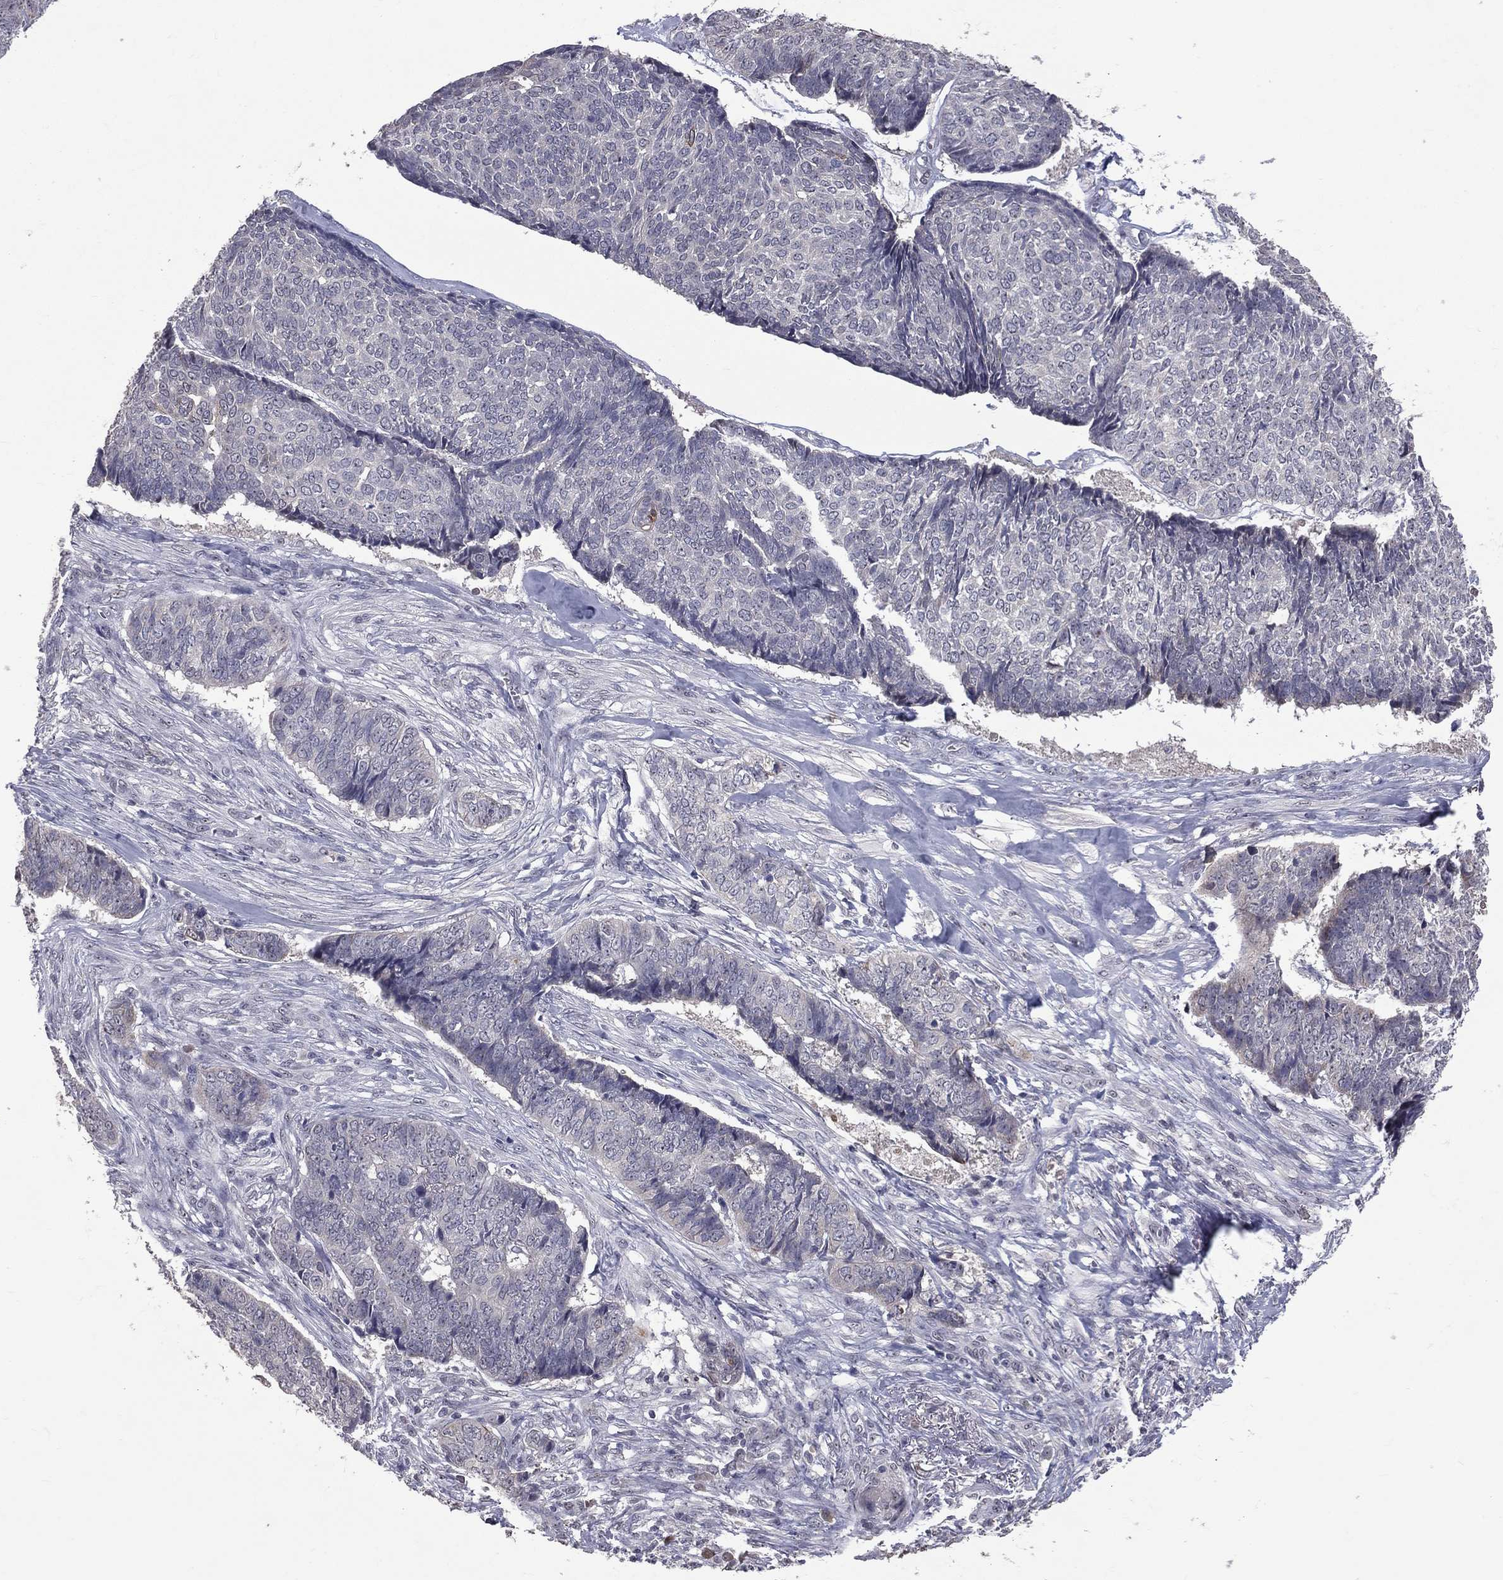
{"staining": {"intensity": "negative", "quantity": "none", "location": "none"}, "tissue": "skin cancer", "cell_type": "Tumor cells", "image_type": "cancer", "snomed": [{"axis": "morphology", "description": "Basal cell carcinoma"}, {"axis": "topography", "description": "Skin"}], "caption": "Basal cell carcinoma (skin) was stained to show a protein in brown. There is no significant positivity in tumor cells.", "gene": "DSG4", "patient": {"sex": "male", "age": 86}}